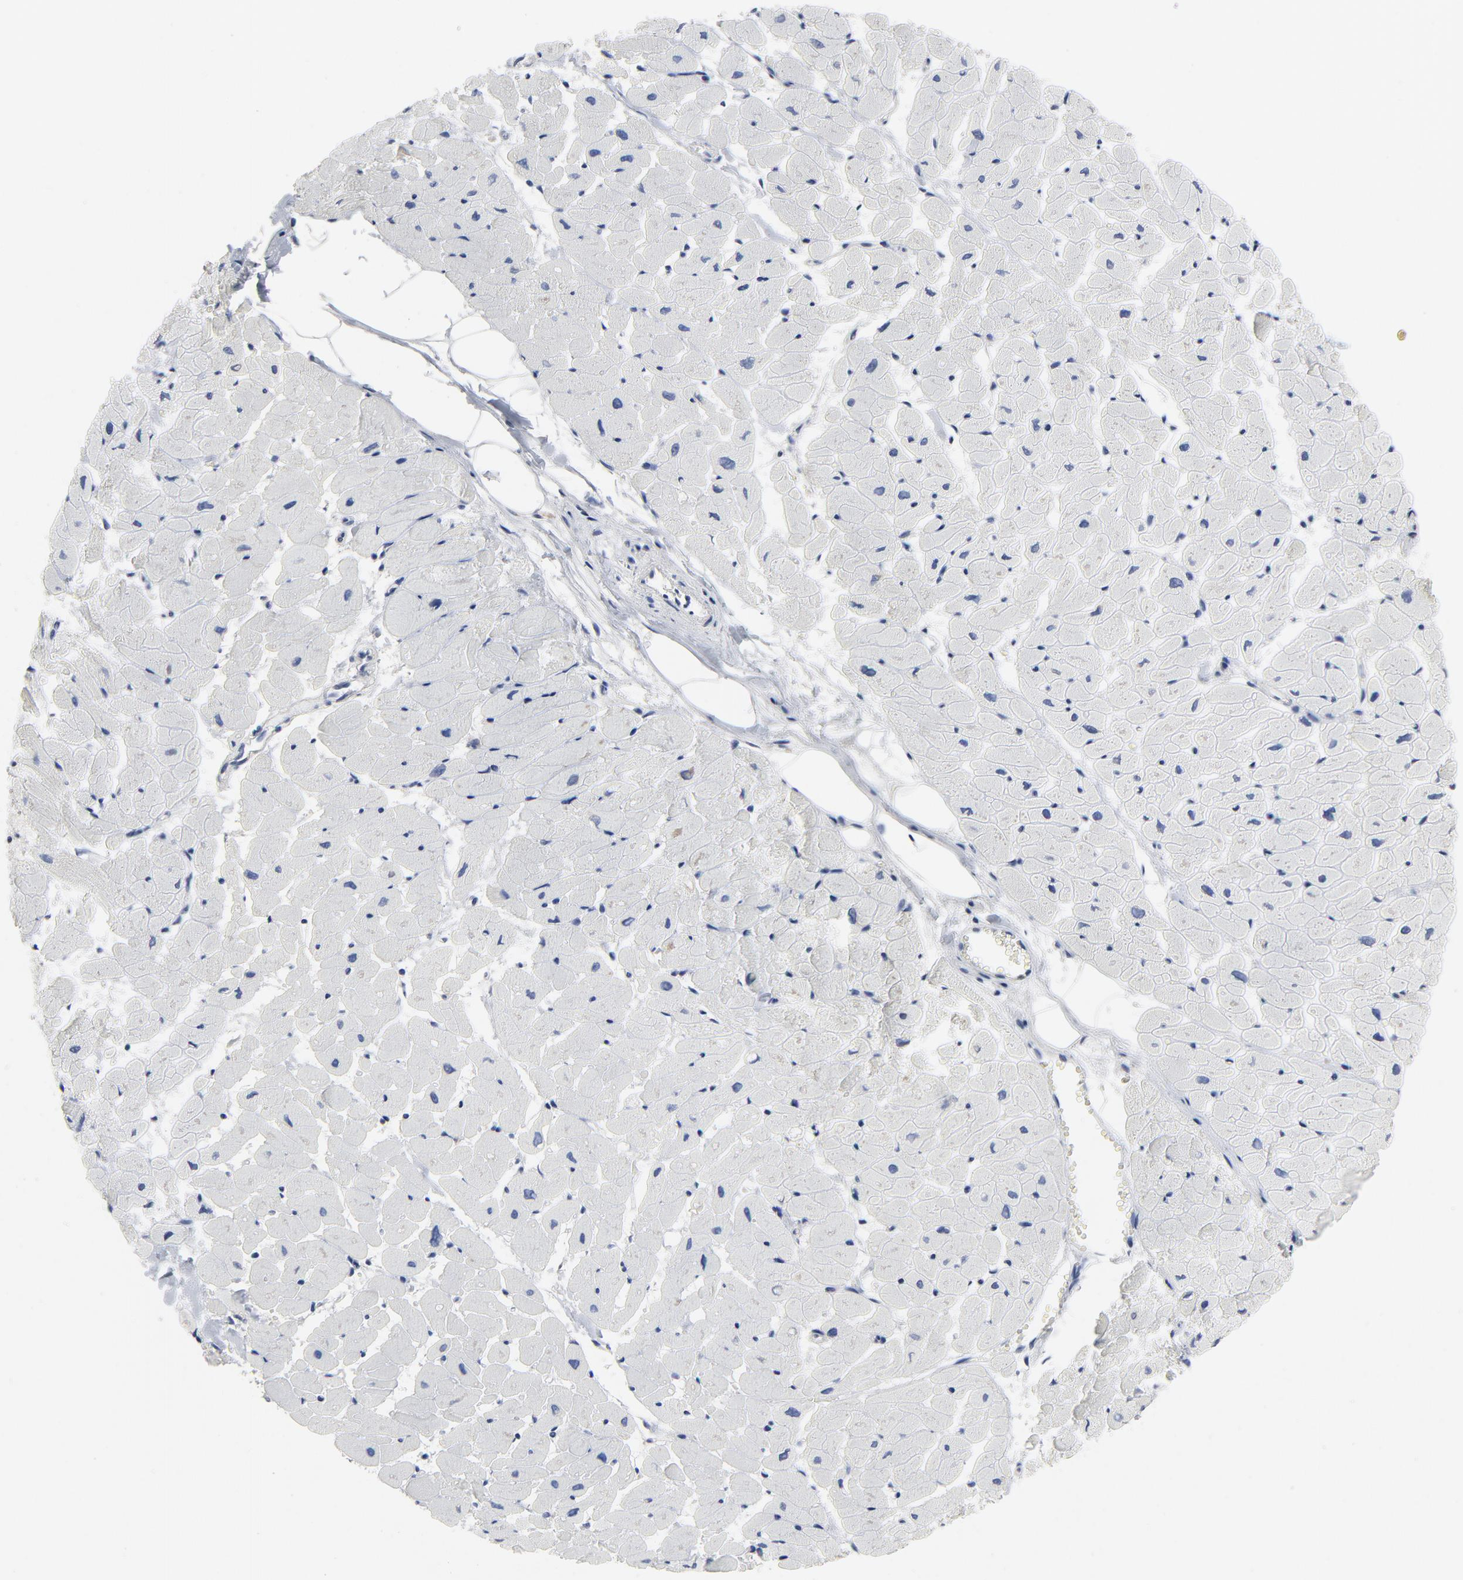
{"staining": {"intensity": "negative", "quantity": "none", "location": "none"}, "tissue": "heart muscle", "cell_type": "Cardiomyocytes", "image_type": "normal", "snomed": [{"axis": "morphology", "description": "Normal tissue, NOS"}, {"axis": "topography", "description": "Heart"}], "caption": "This histopathology image is of normal heart muscle stained with immunohistochemistry to label a protein in brown with the nuclei are counter-stained blue. There is no expression in cardiomyocytes.", "gene": "NFKB1", "patient": {"sex": "female", "age": 19}}